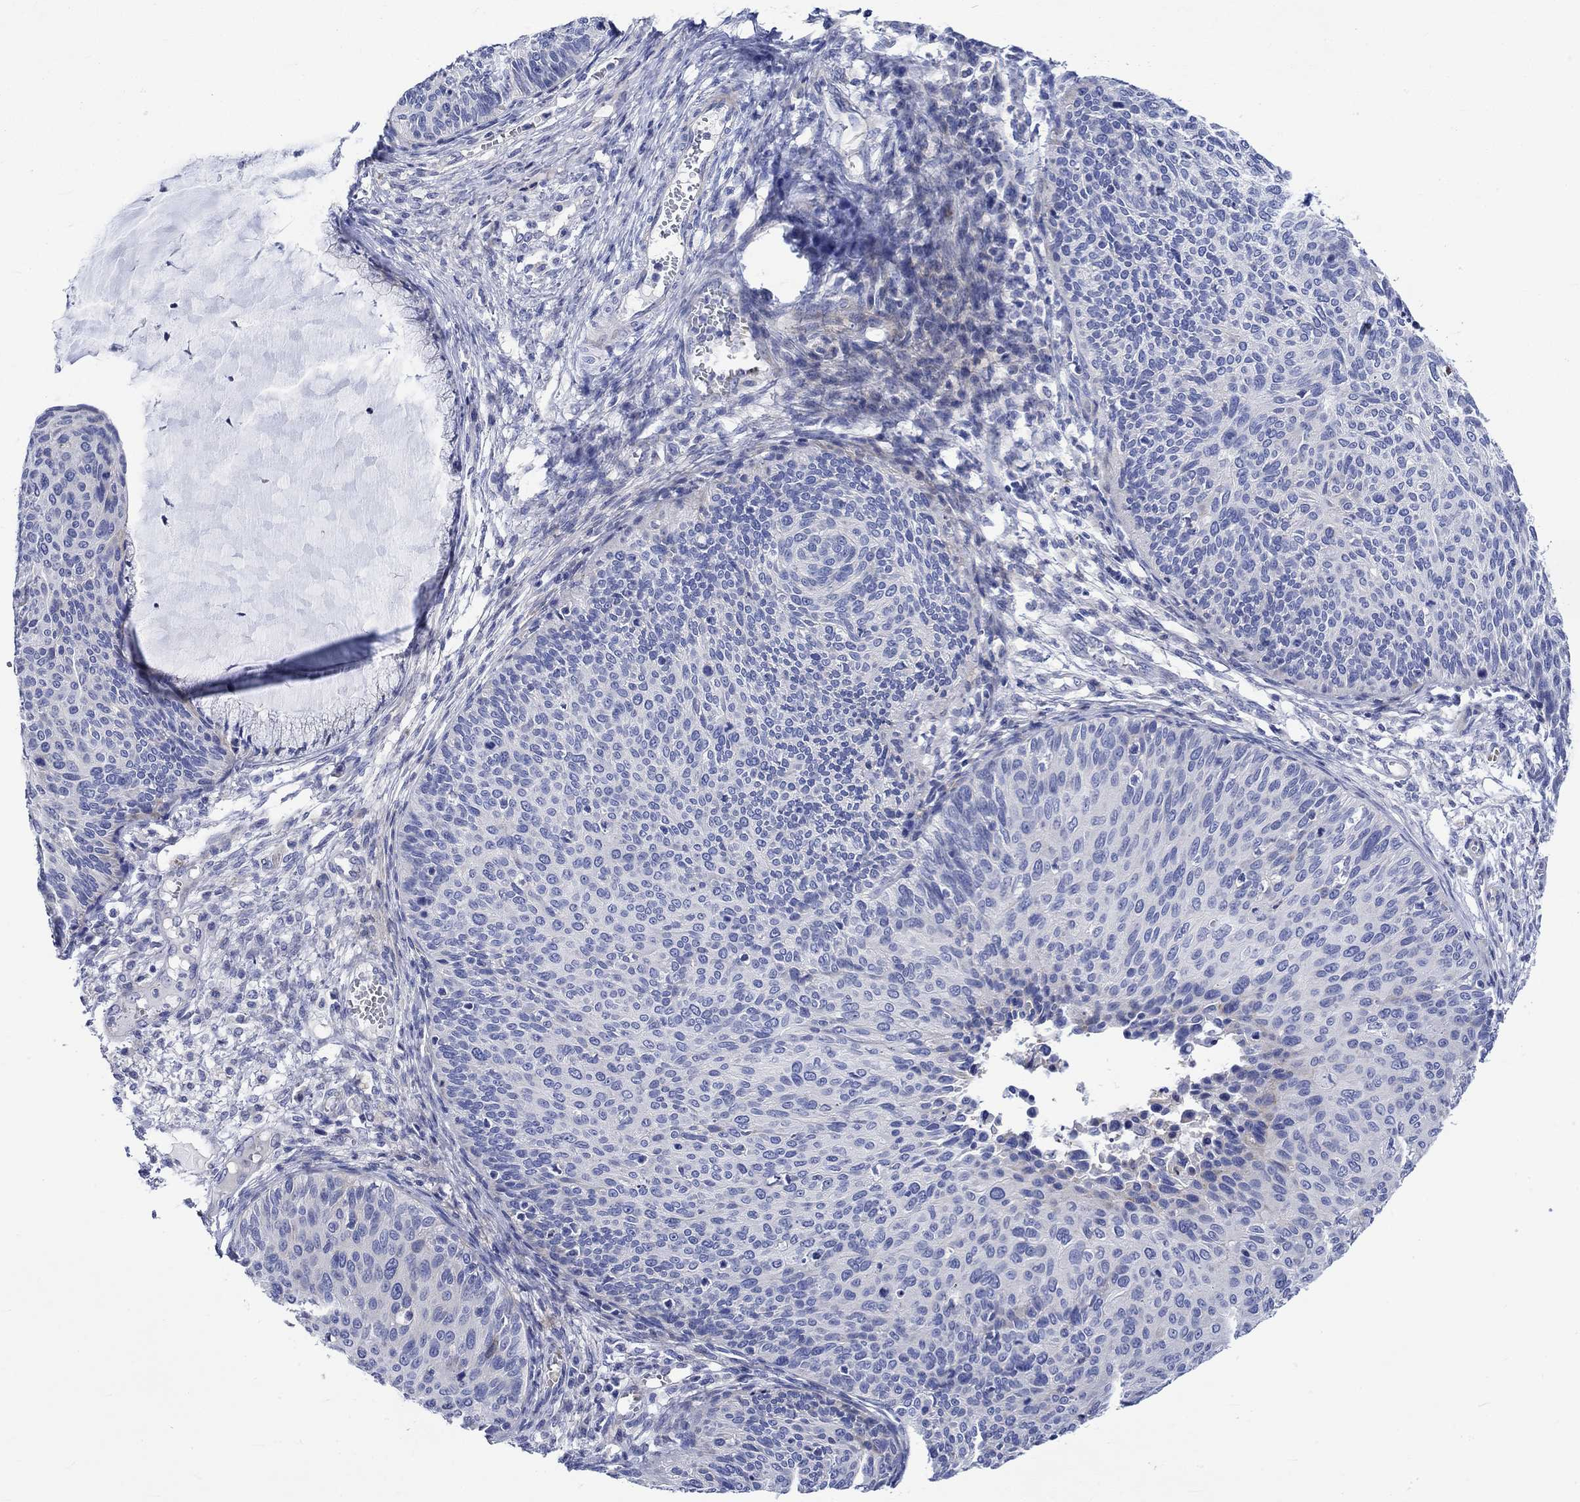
{"staining": {"intensity": "negative", "quantity": "none", "location": "none"}, "tissue": "cervical cancer", "cell_type": "Tumor cells", "image_type": "cancer", "snomed": [{"axis": "morphology", "description": "Squamous cell carcinoma, NOS"}, {"axis": "topography", "description": "Cervix"}], "caption": "Immunohistochemistry of cervical cancer (squamous cell carcinoma) shows no staining in tumor cells.", "gene": "NRIP3", "patient": {"sex": "female", "age": 36}}